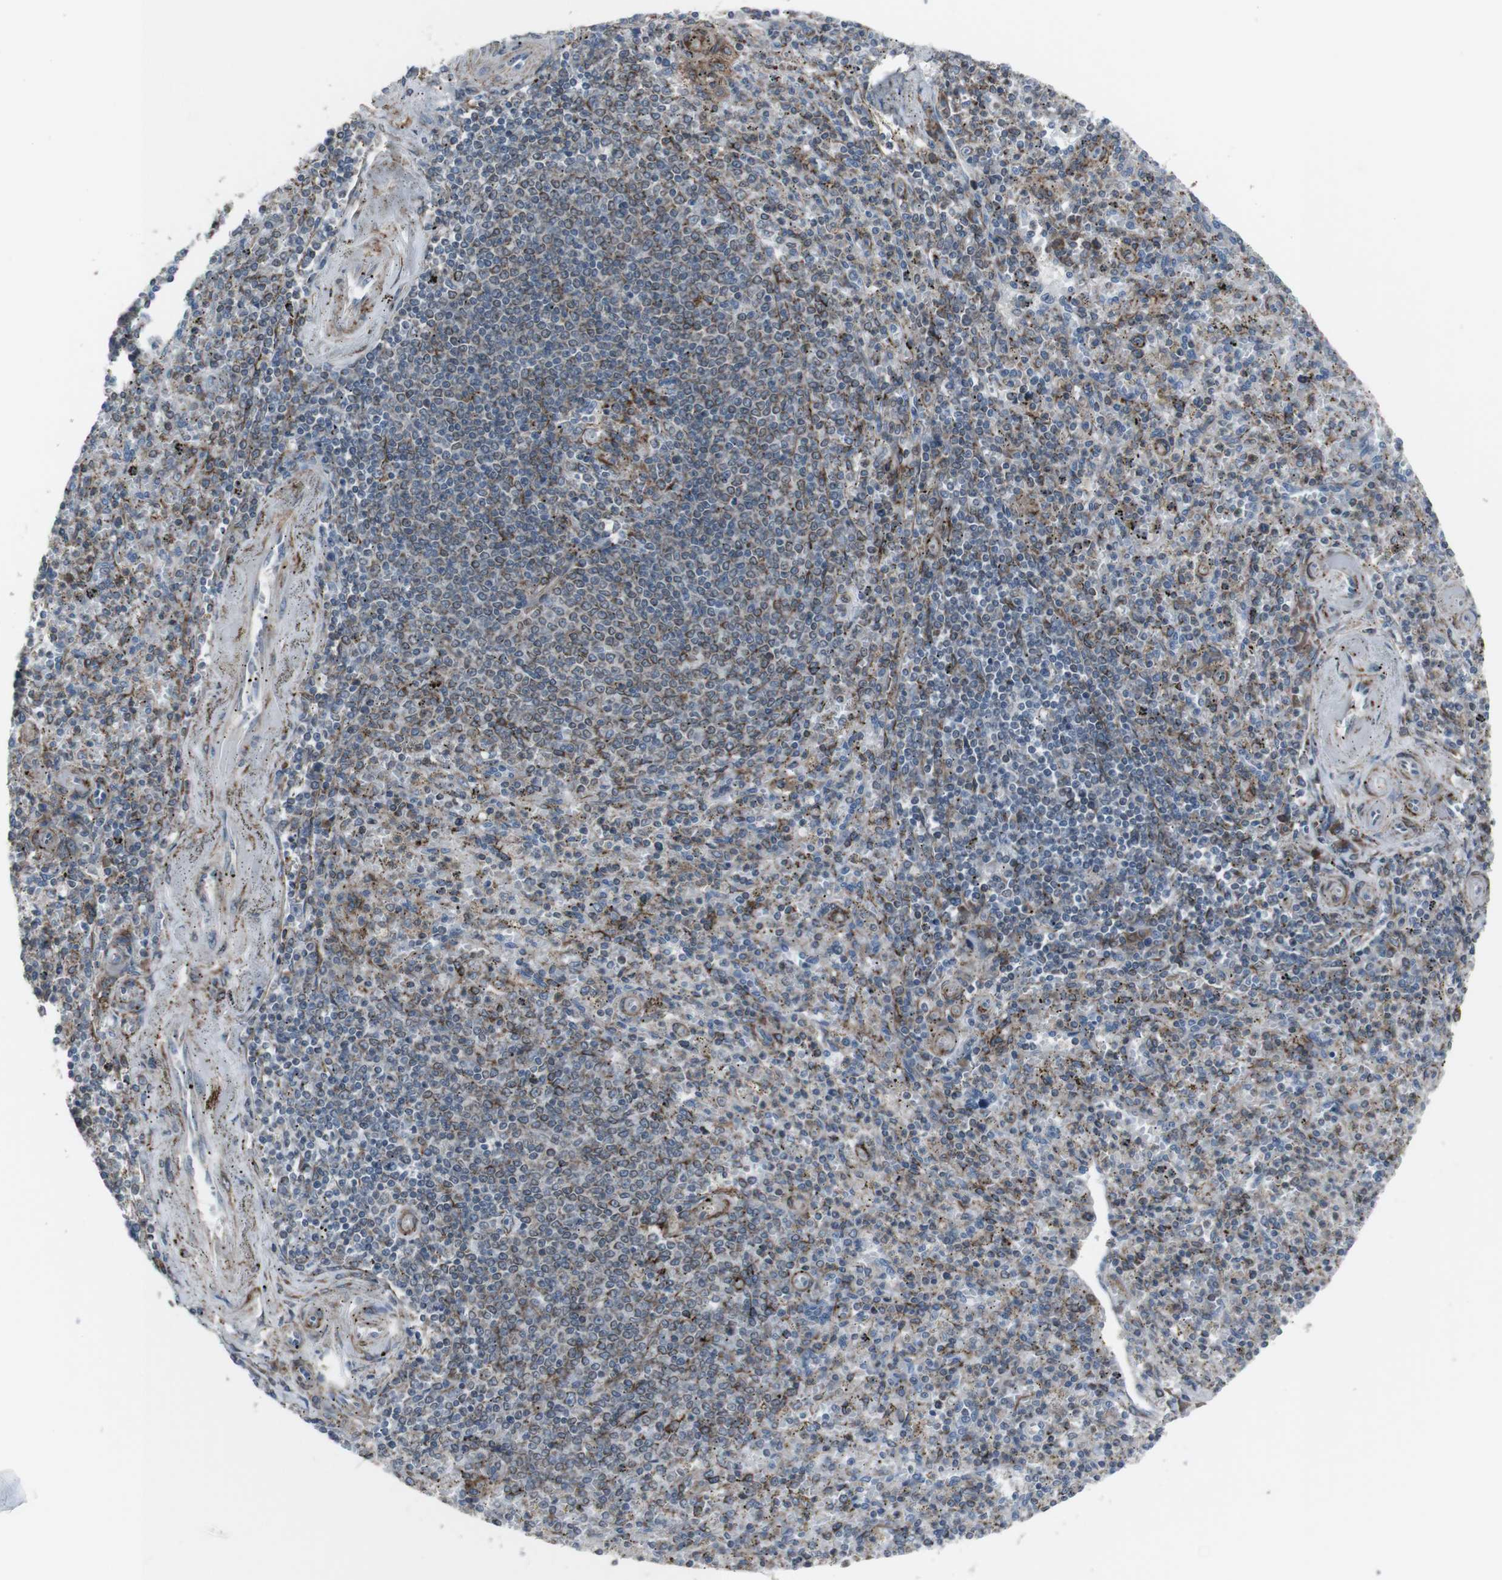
{"staining": {"intensity": "moderate", "quantity": "25%-75%", "location": "cytoplasmic/membranous"}, "tissue": "spleen", "cell_type": "Cells in red pulp", "image_type": "normal", "snomed": [{"axis": "morphology", "description": "Normal tissue, NOS"}, {"axis": "topography", "description": "Spleen"}], "caption": "Human spleen stained for a protein (brown) reveals moderate cytoplasmic/membranous positive staining in about 25%-75% of cells in red pulp.", "gene": "LNPK", "patient": {"sex": "male", "age": 72}}